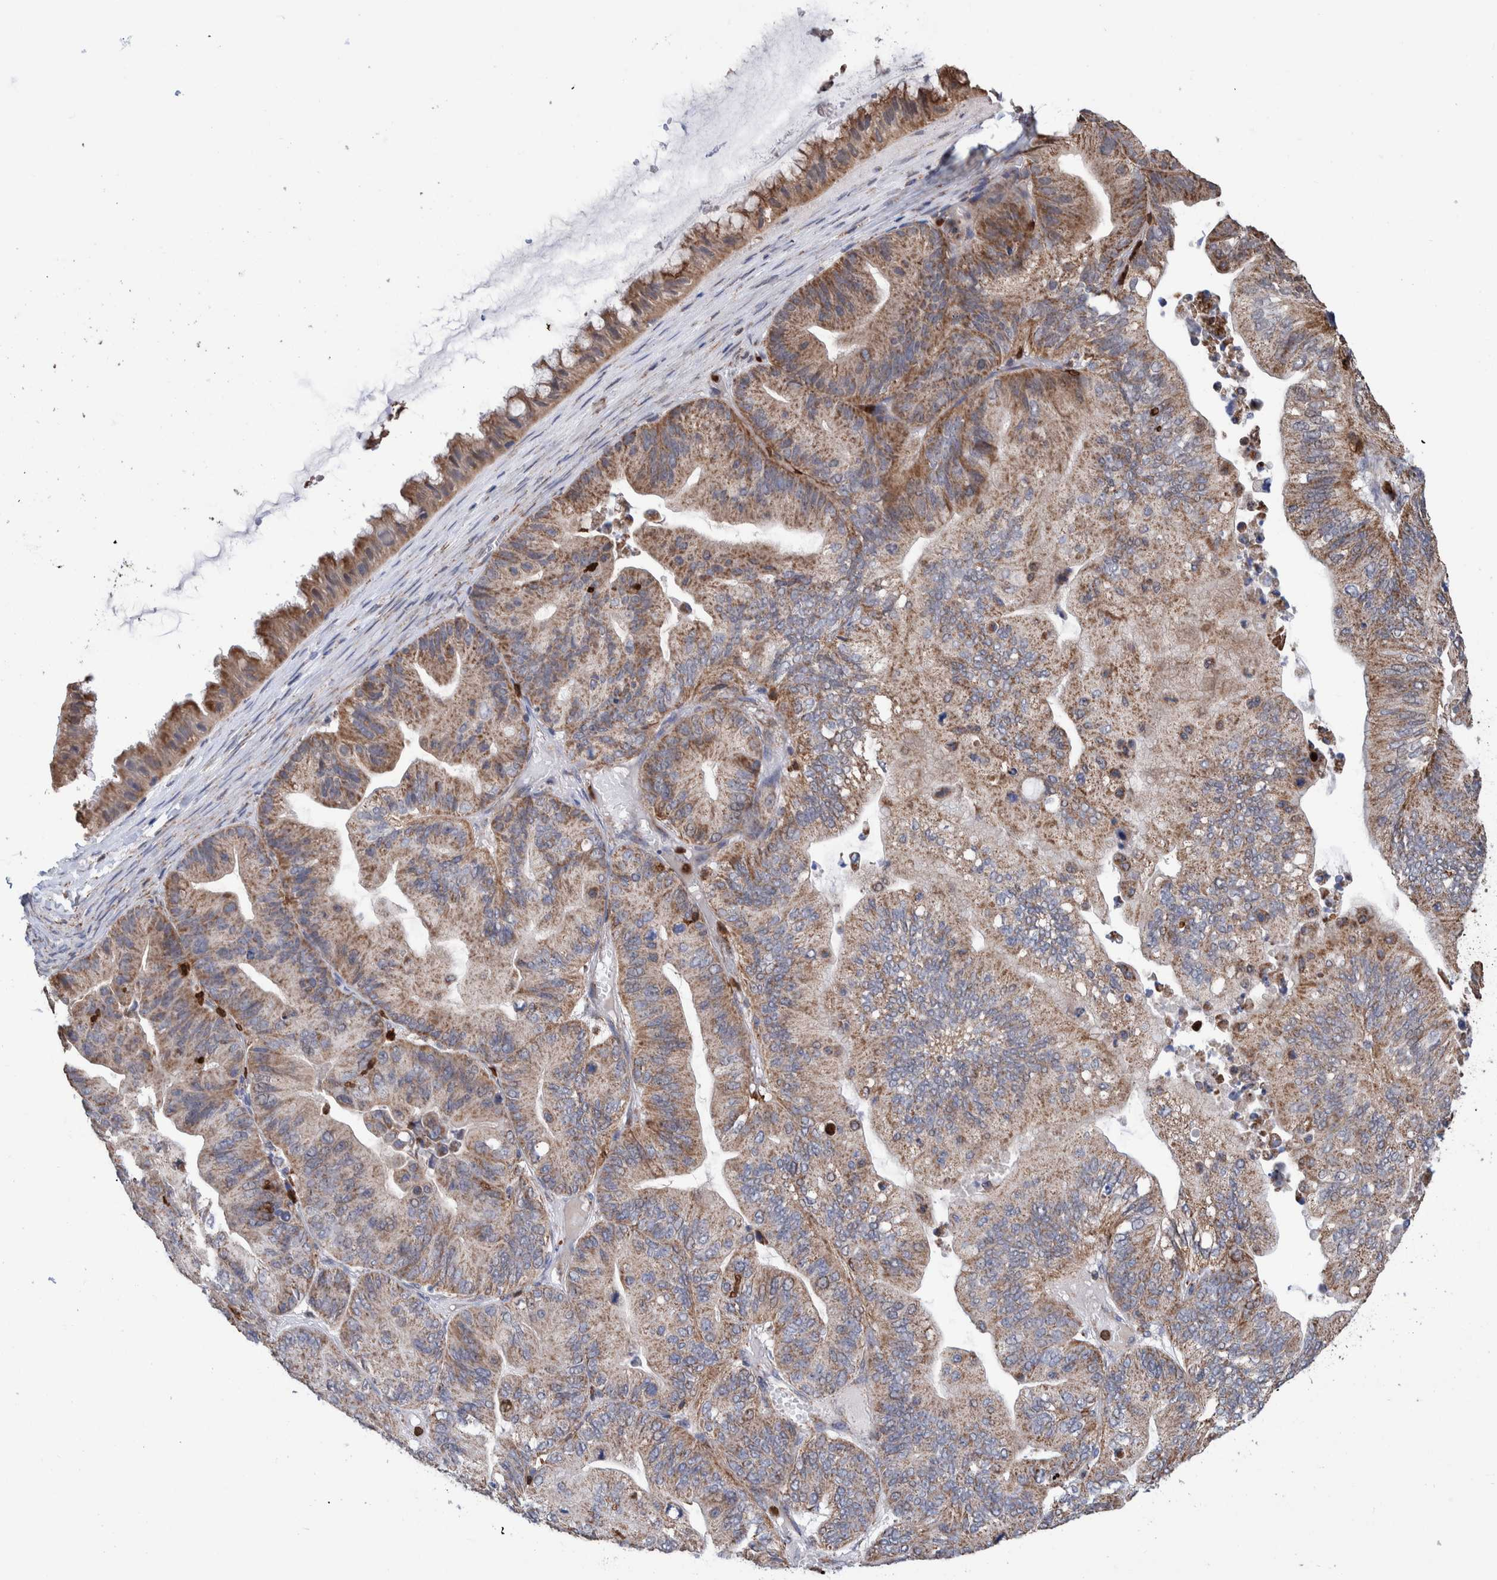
{"staining": {"intensity": "moderate", "quantity": ">75%", "location": "cytoplasmic/membranous"}, "tissue": "ovarian cancer", "cell_type": "Tumor cells", "image_type": "cancer", "snomed": [{"axis": "morphology", "description": "Cystadenocarcinoma, mucinous, NOS"}, {"axis": "topography", "description": "Ovary"}], "caption": "Immunohistochemical staining of ovarian cancer displays moderate cytoplasmic/membranous protein positivity in approximately >75% of tumor cells. The staining was performed using DAB to visualize the protein expression in brown, while the nuclei were stained in blue with hematoxylin (Magnification: 20x).", "gene": "DECR1", "patient": {"sex": "female", "age": 61}}